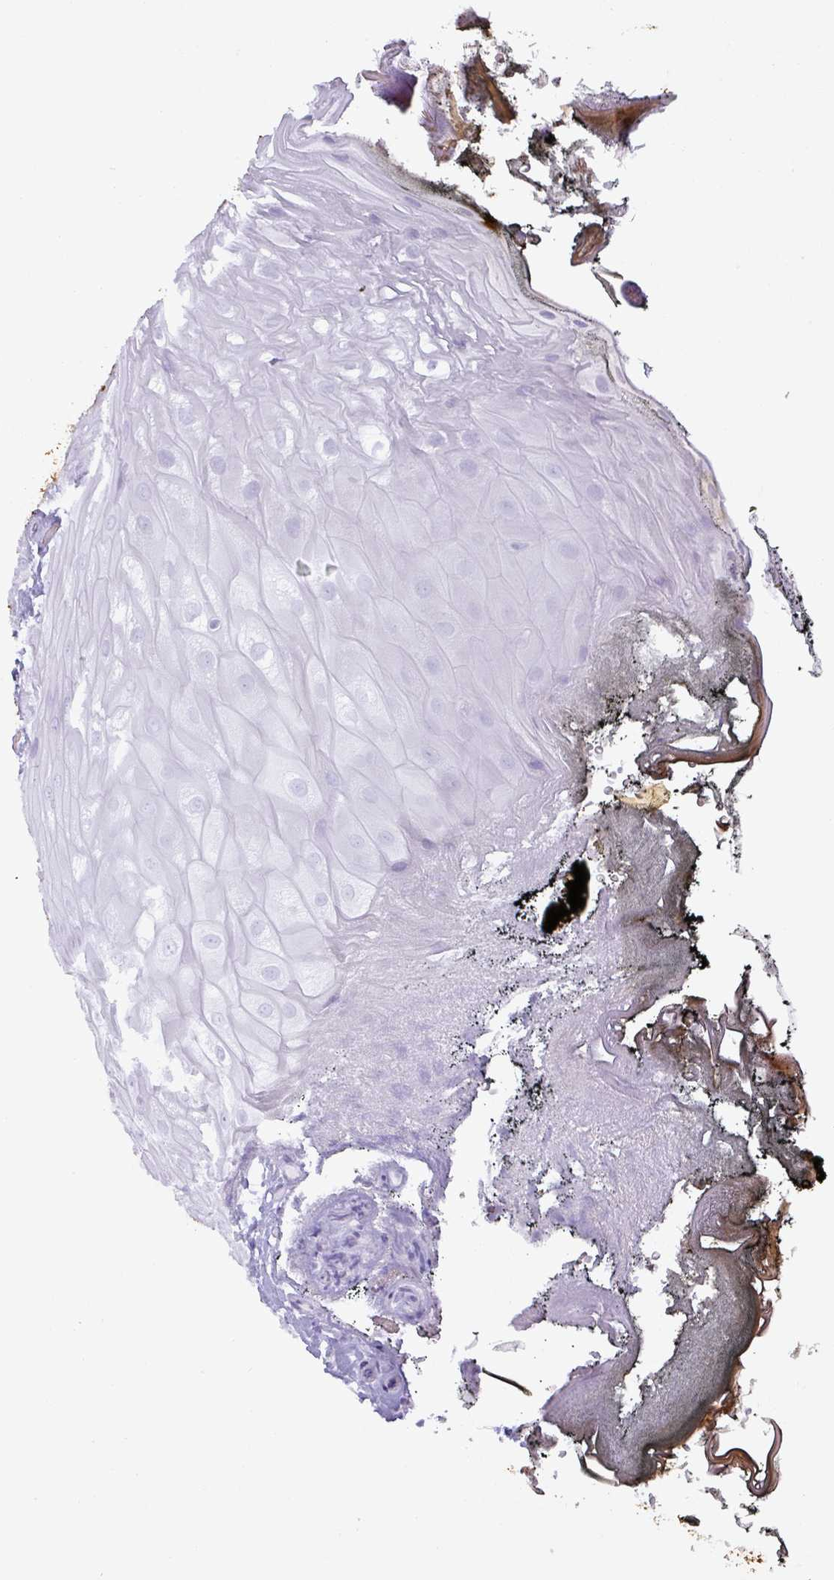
{"staining": {"intensity": "negative", "quantity": "none", "location": "none"}, "tissue": "oral mucosa", "cell_type": "Squamous epithelial cells", "image_type": "normal", "snomed": [{"axis": "morphology", "description": "Normal tissue, NOS"}, {"axis": "morphology", "description": "Squamous cell carcinoma, NOS"}, {"axis": "topography", "description": "Oral tissue"}, {"axis": "topography", "description": "Head-Neck"}], "caption": "IHC micrograph of normal oral mucosa: human oral mucosa stained with DAB (3,3'-diaminobenzidine) exhibits no significant protein expression in squamous epithelial cells.", "gene": "PGA3", "patient": {"sex": "female", "age": 81}}